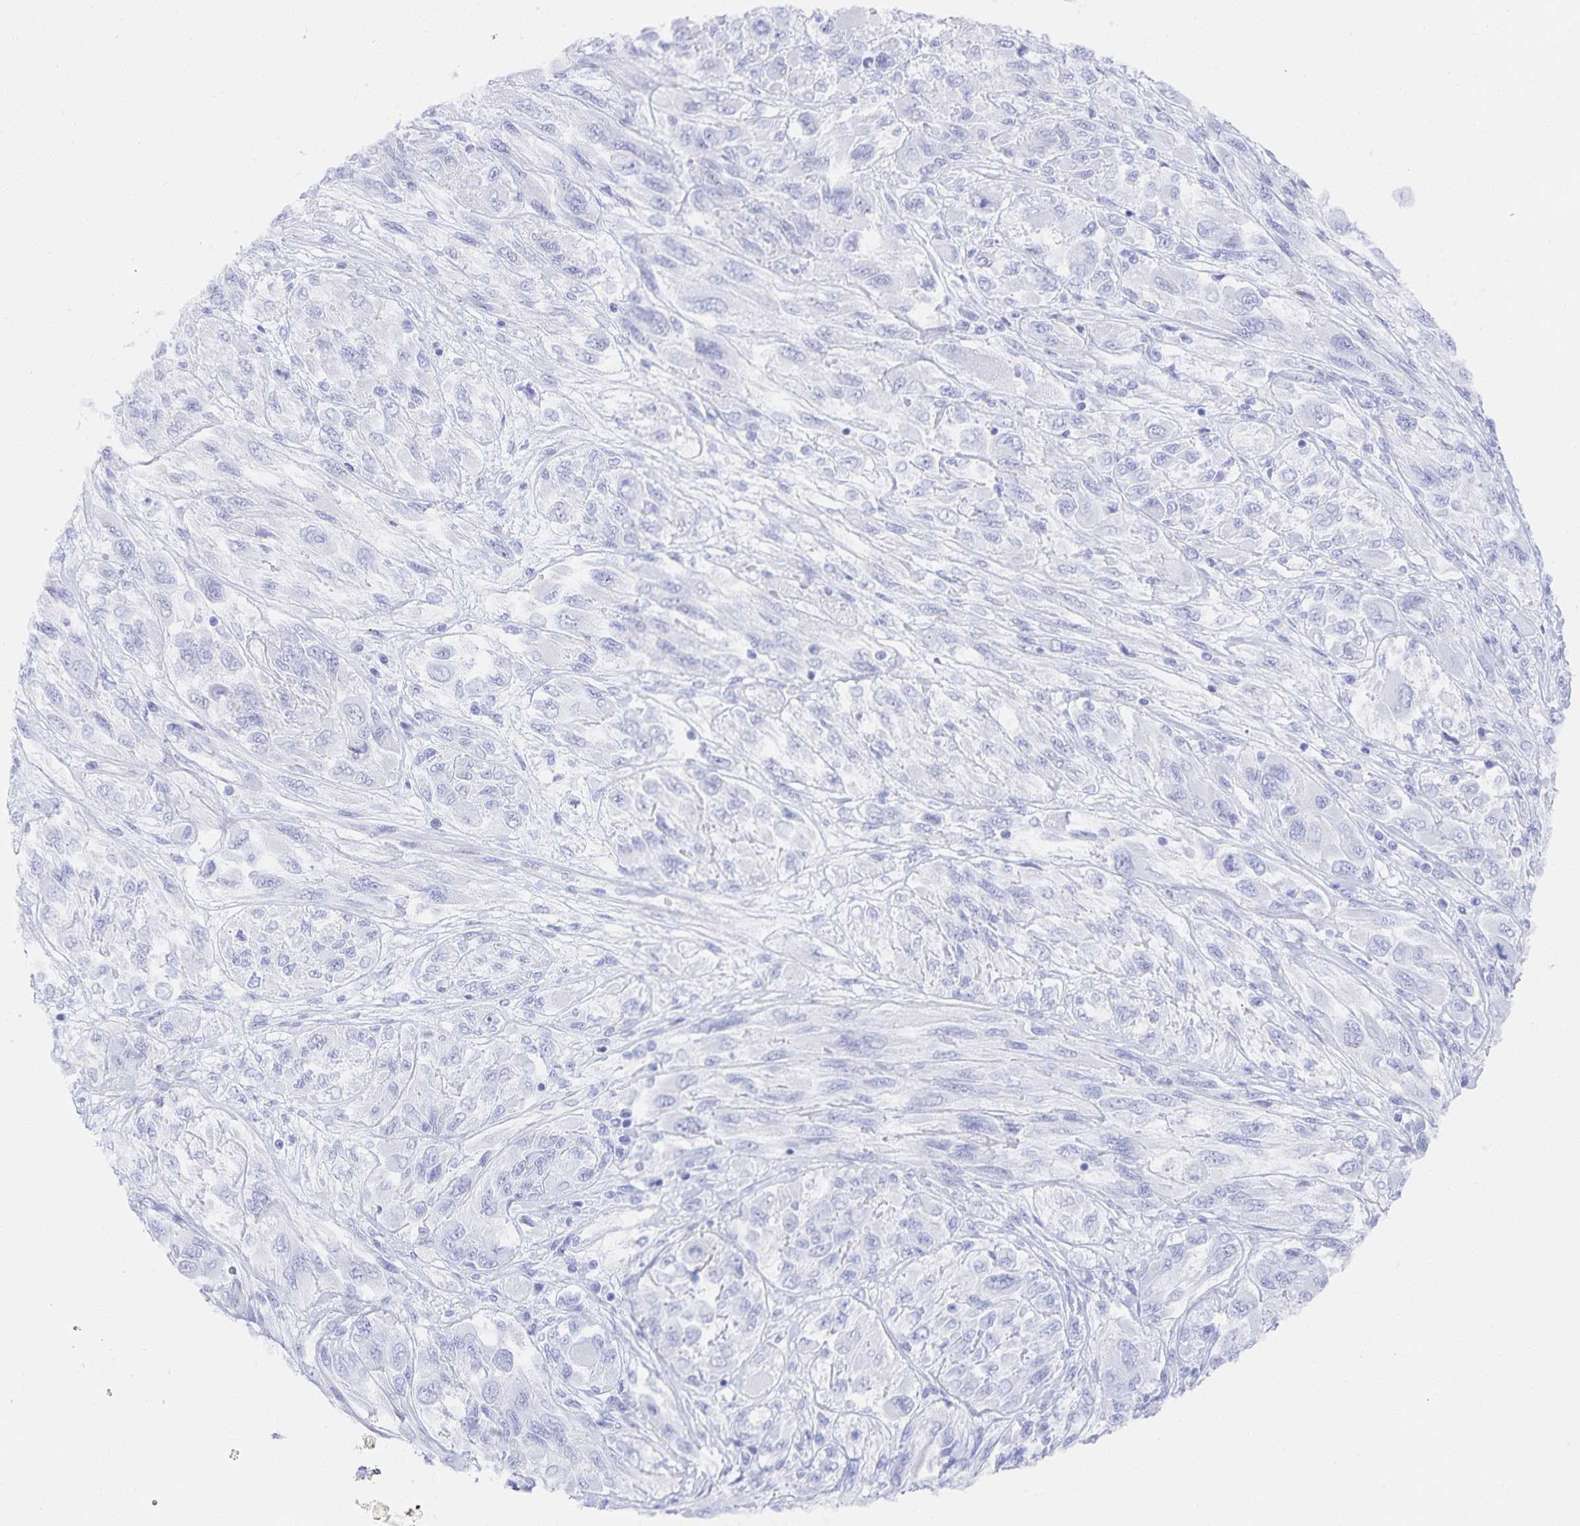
{"staining": {"intensity": "negative", "quantity": "none", "location": "none"}, "tissue": "melanoma", "cell_type": "Tumor cells", "image_type": "cancer", "snomed": [{"axis": "morphology", "description": "Malignant melanoma, NOS"}, {"axis": "topography", "description": "Skin"}], "caption": "Photomicrograph shows no significant protein positivity in tumor cells of melanoma.", "gene": "SNTN", "patient": {"sex": "female", "age": 91}}